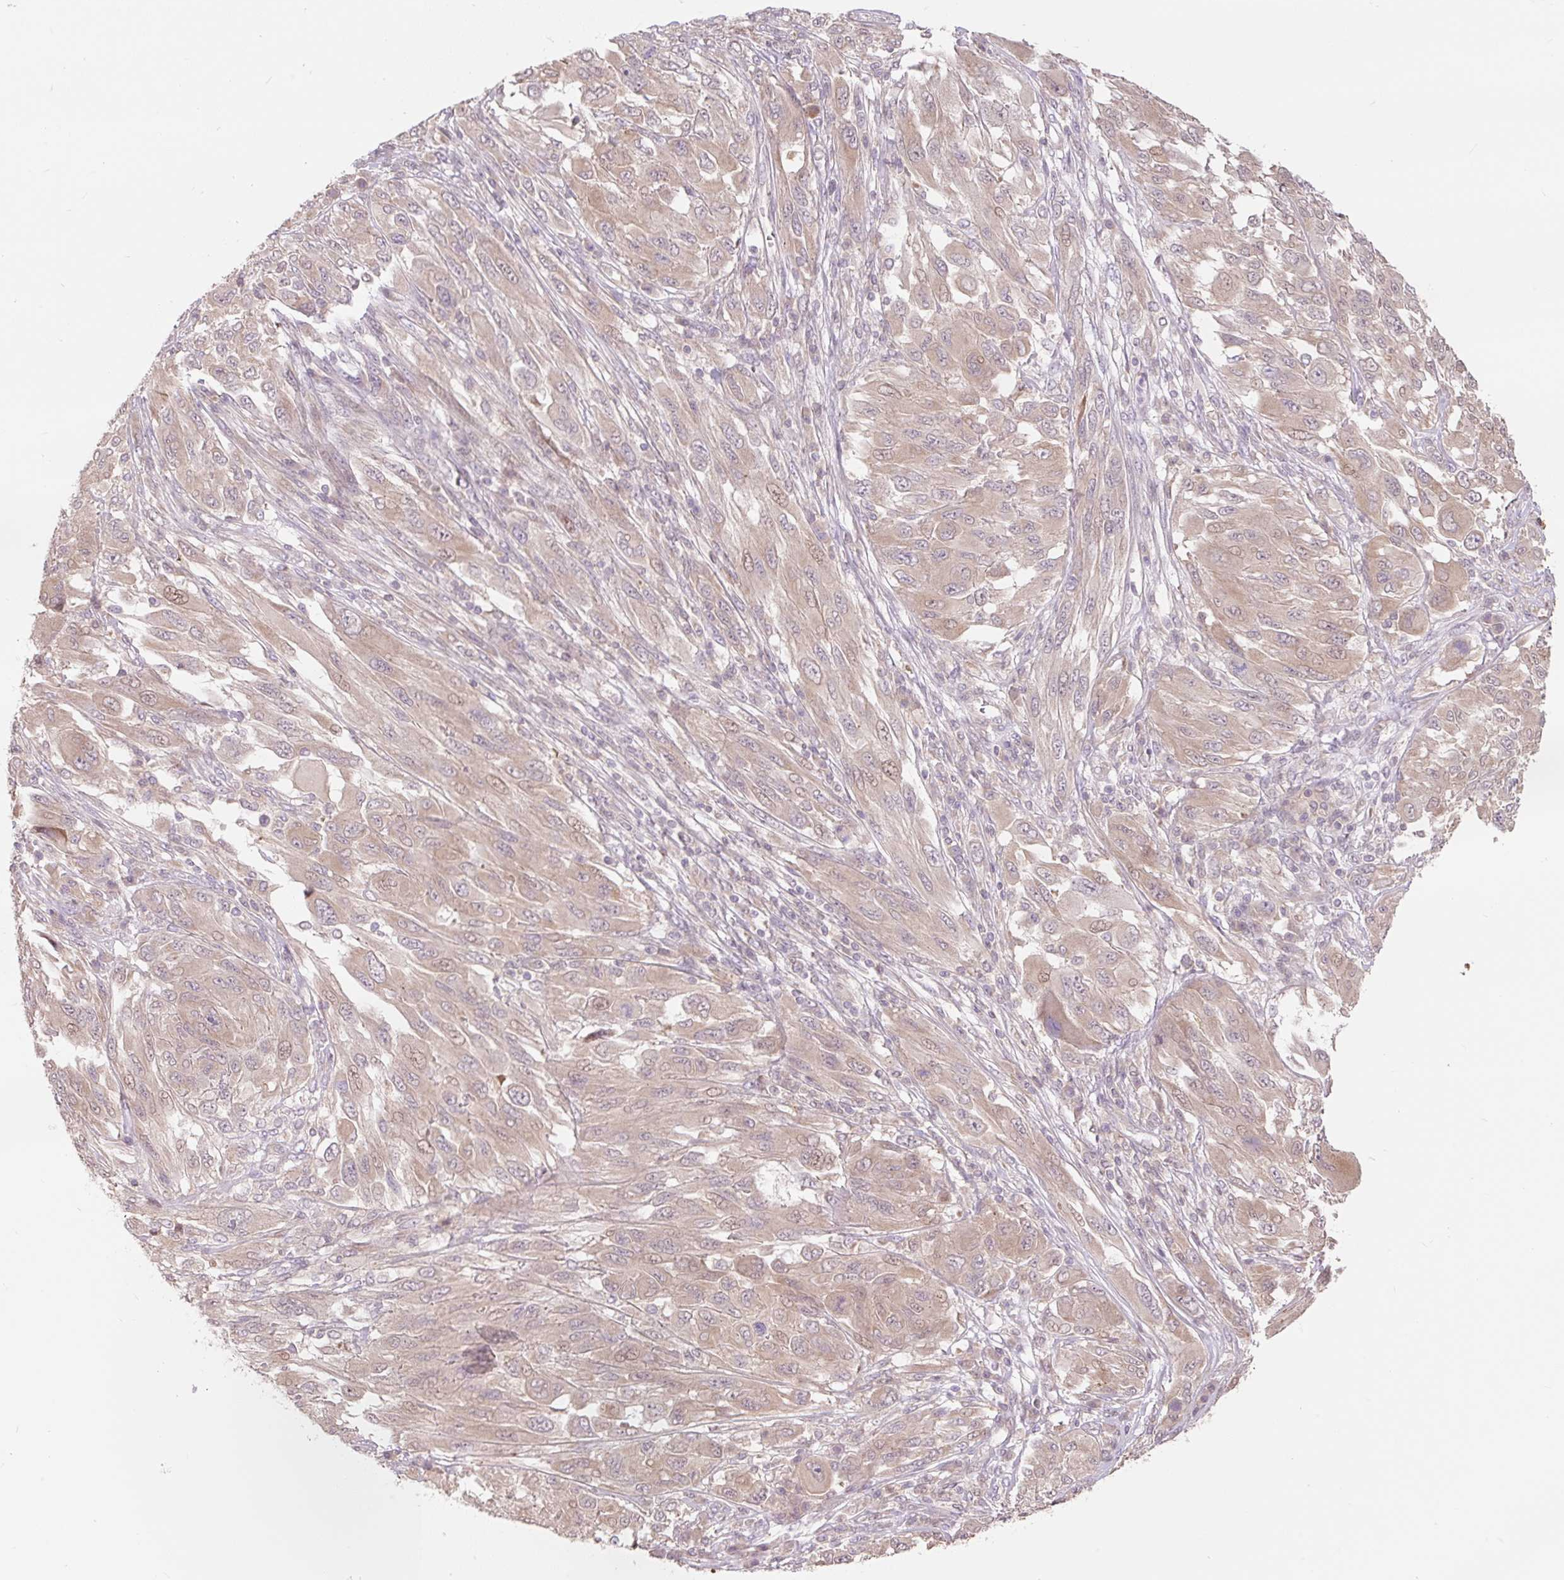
{"staining": {"intensity": "negative", "quantity": "none", "location": "none"}, "tissue": "melanoma", "cell_type": "Tumor cells", "image_type": "cancer", "snomed": [{"axis": "morphology", "description": "Malignant melanoma, NOS"}, {"axis": "topography", "description": "Skin"}], "caption": "Immunohistochemistry (IHC) micrograph of neoplastic tissue: malignant melanoma stained with DAB exhibits no significant protein staining in tumor cells. The staining was performed using DAB to visualize the protein expression in brown, while the nuclei were stained in blue with hematoxylin (Magnification: 20x).", "gene": "EMC10", "patient": {"sex": "female", "age": 91}}